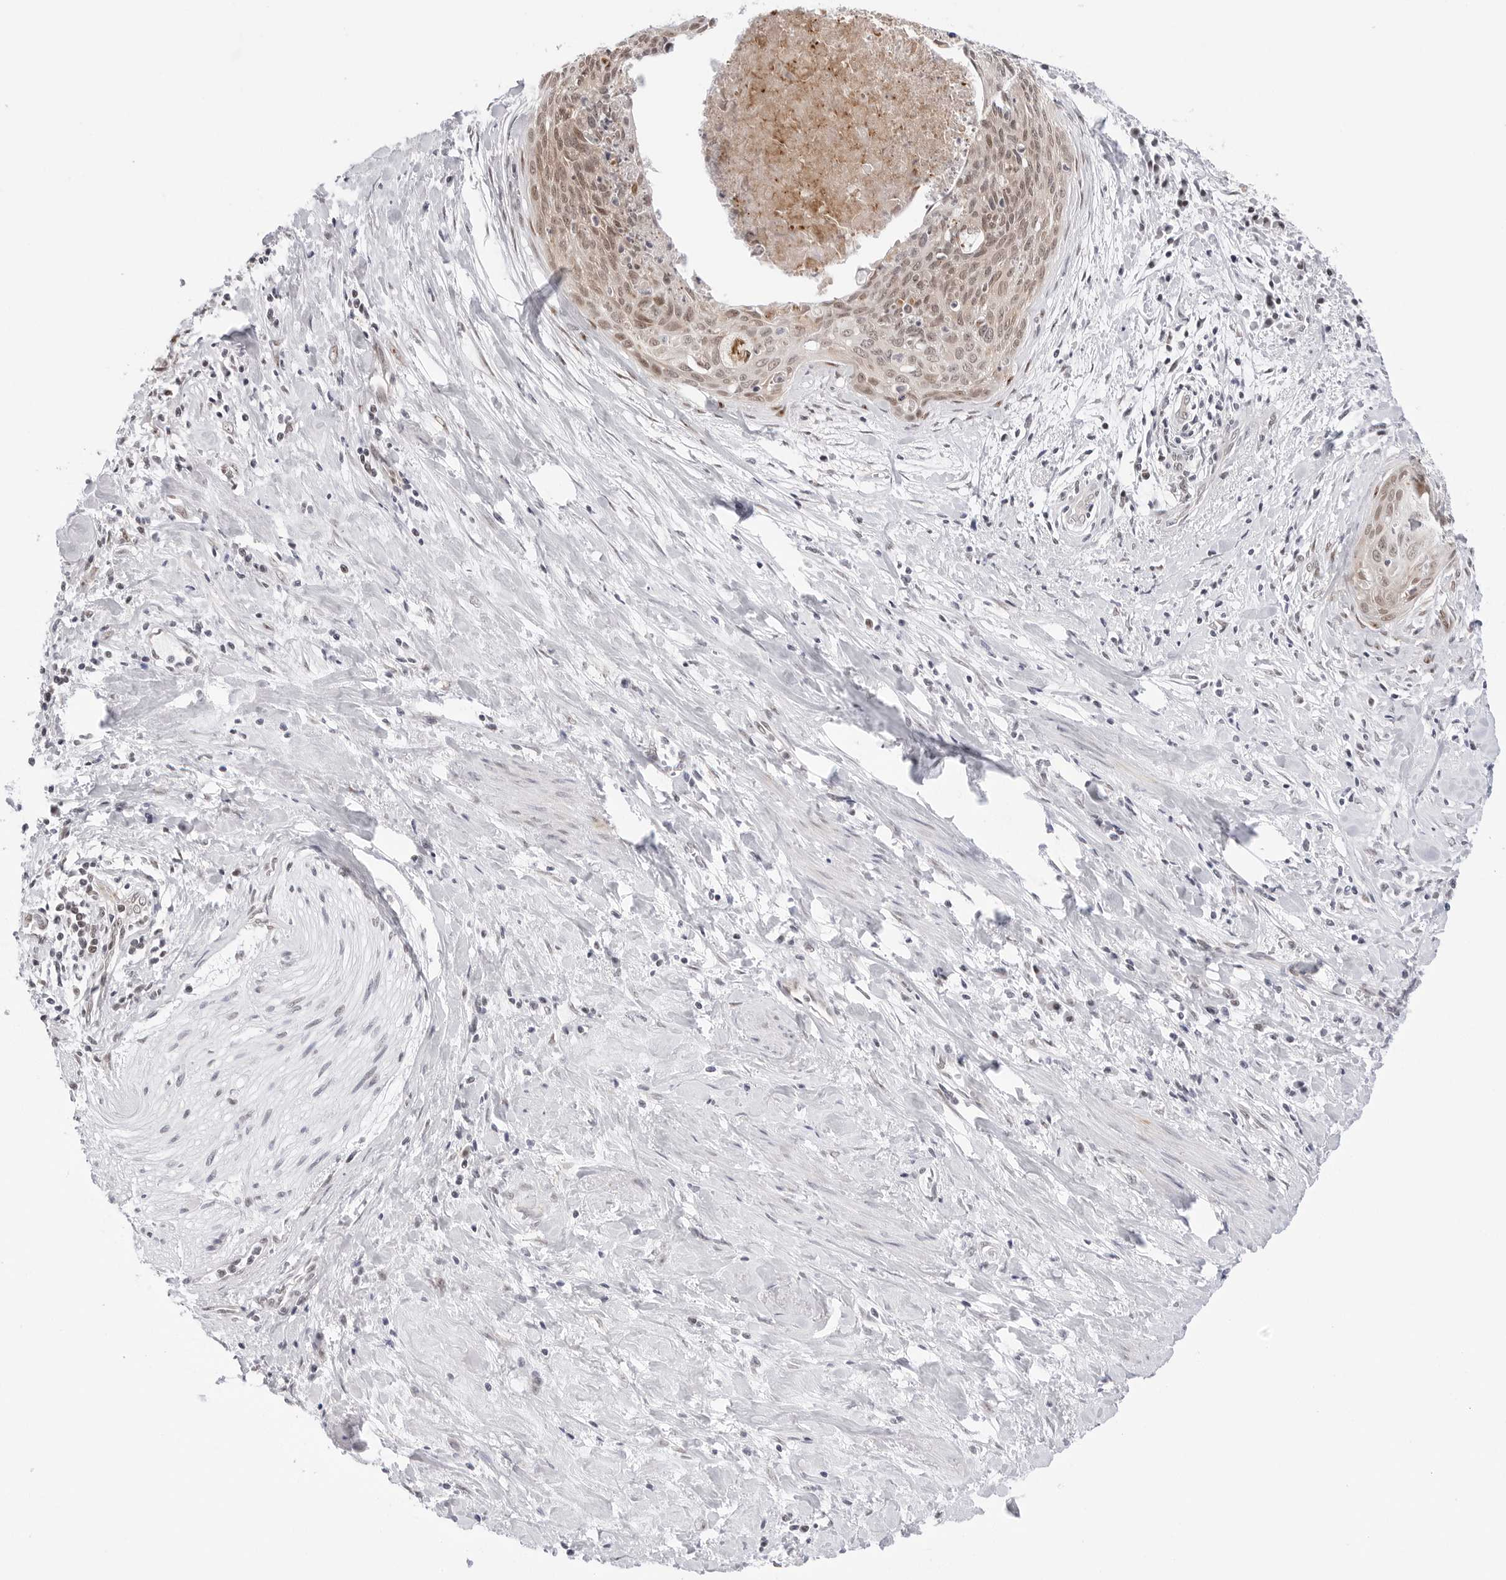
{"staining": {"intensity": "moderate", "quantity": ">75%", "location": "nuclear"}, "tissue": "cervical cancer", "cell_type": "Tumor cells", "image_type": "cancer", "snomed": [{"axis": "morphology", "description": "Squamous cell carcinoma, NOS"}, {"axis": "topography", "description": "Cervix"}], "caption": "A medium amount of moderate nuclear positivity is present in approximately >75% of tumor cells in cervical squamous cell carcinoma tissue.", "gene": "C1orf162", "patient": {"sex": "female", "age": 55}}